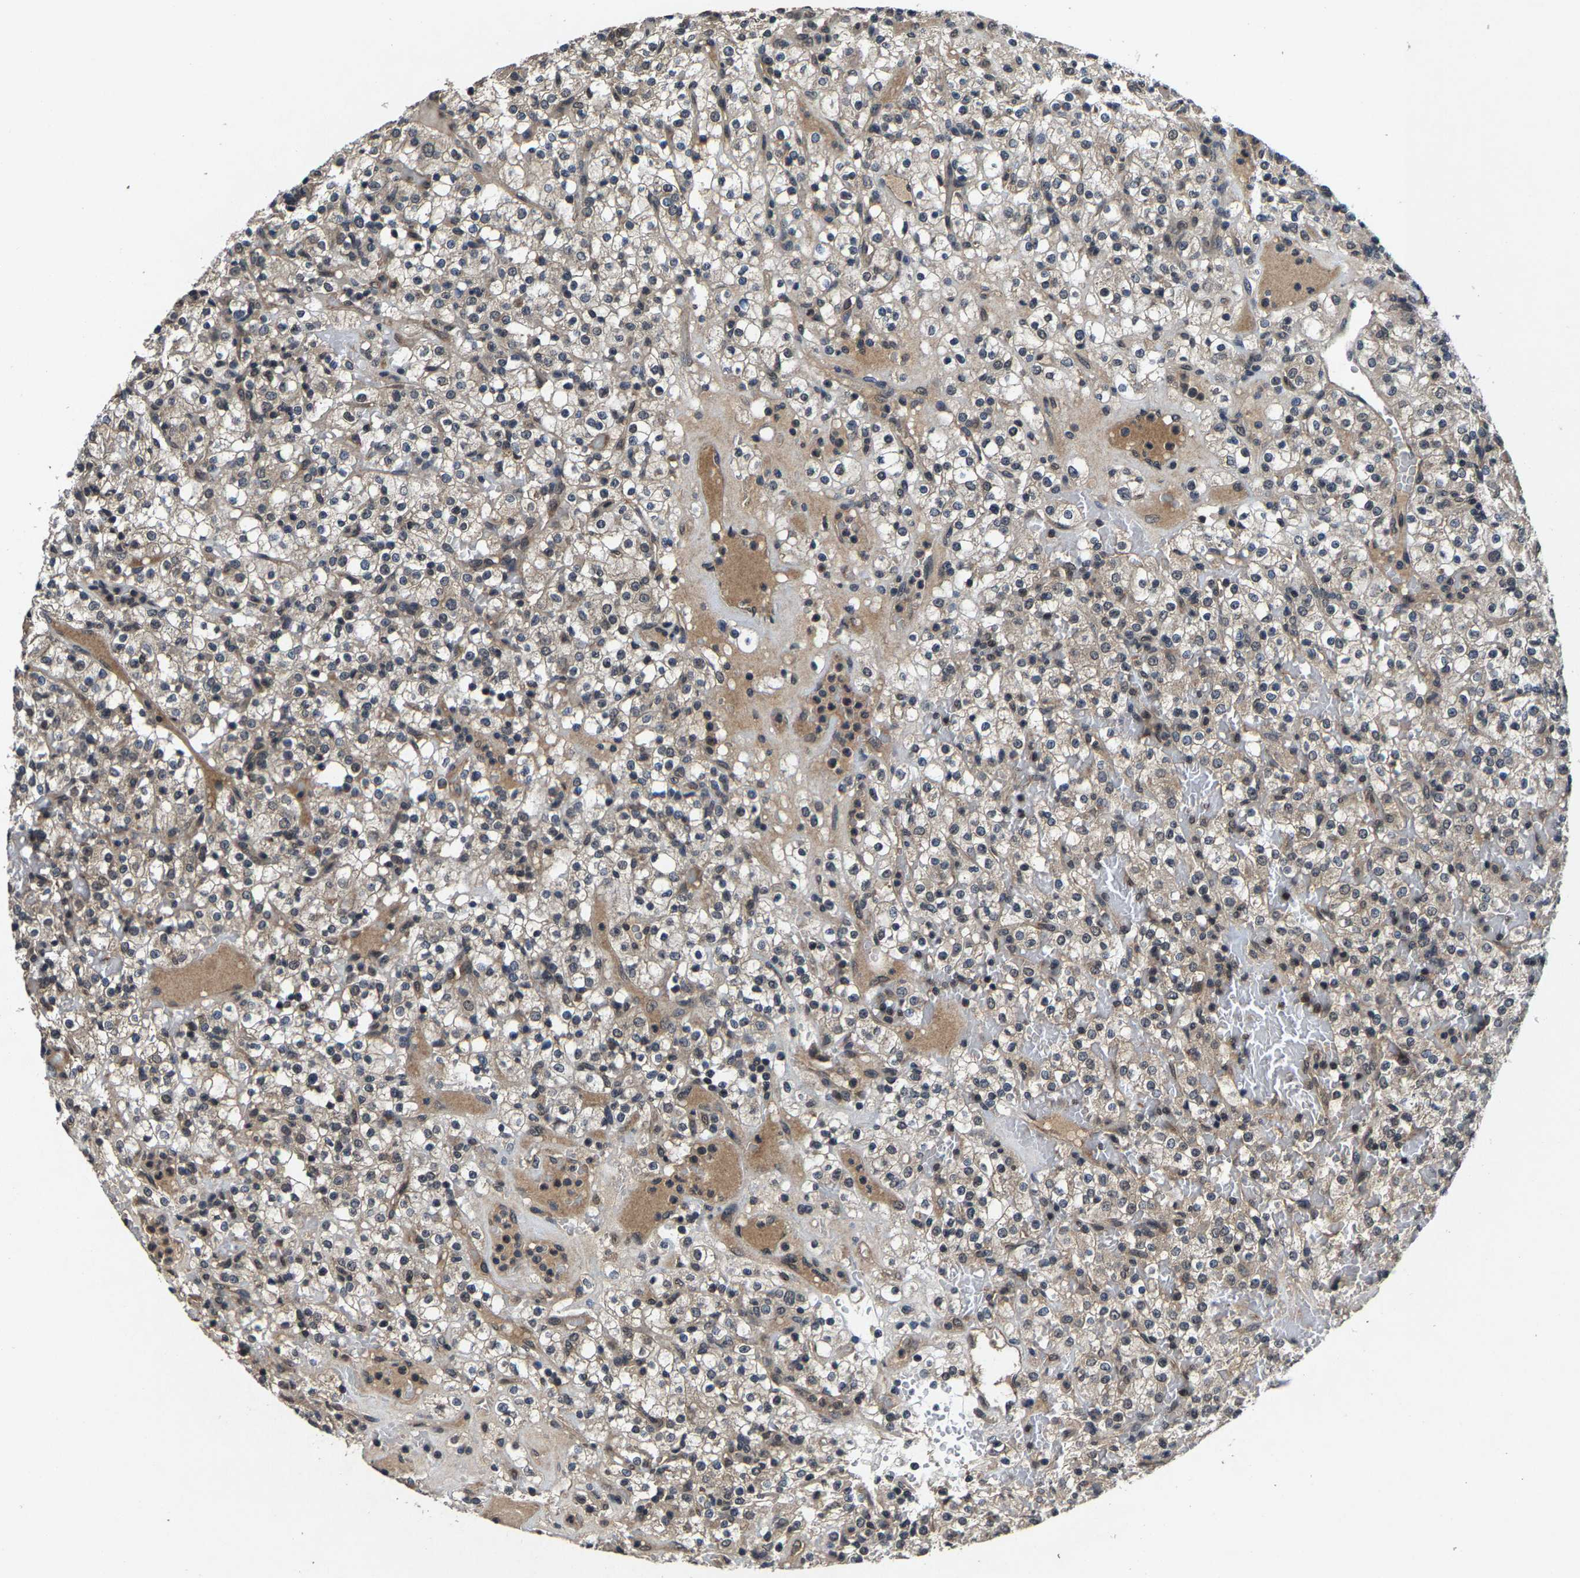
{"staining": {"intensity": "weak", "quantity": "<25%", "location": "cytoplasmic/membranous"}, "tissue": "renal cancer", "cell_type": "Tumor cells", "image_type": "cancer", "snomed": [{"axis": "morphology", "description": "Normal tissue, NOS"}, {"axis": "morphology", "description": "Adenocarcinoma, NOS"}, {"axis": "topography", "description": "Kidney"}], "caption": "This is an IHC photomicrograph of adenocarcinoma (renal). There is no positivity in tumor cells.", "gene": "HUWE1", "patient": {"sex": "female", "age": 72}}